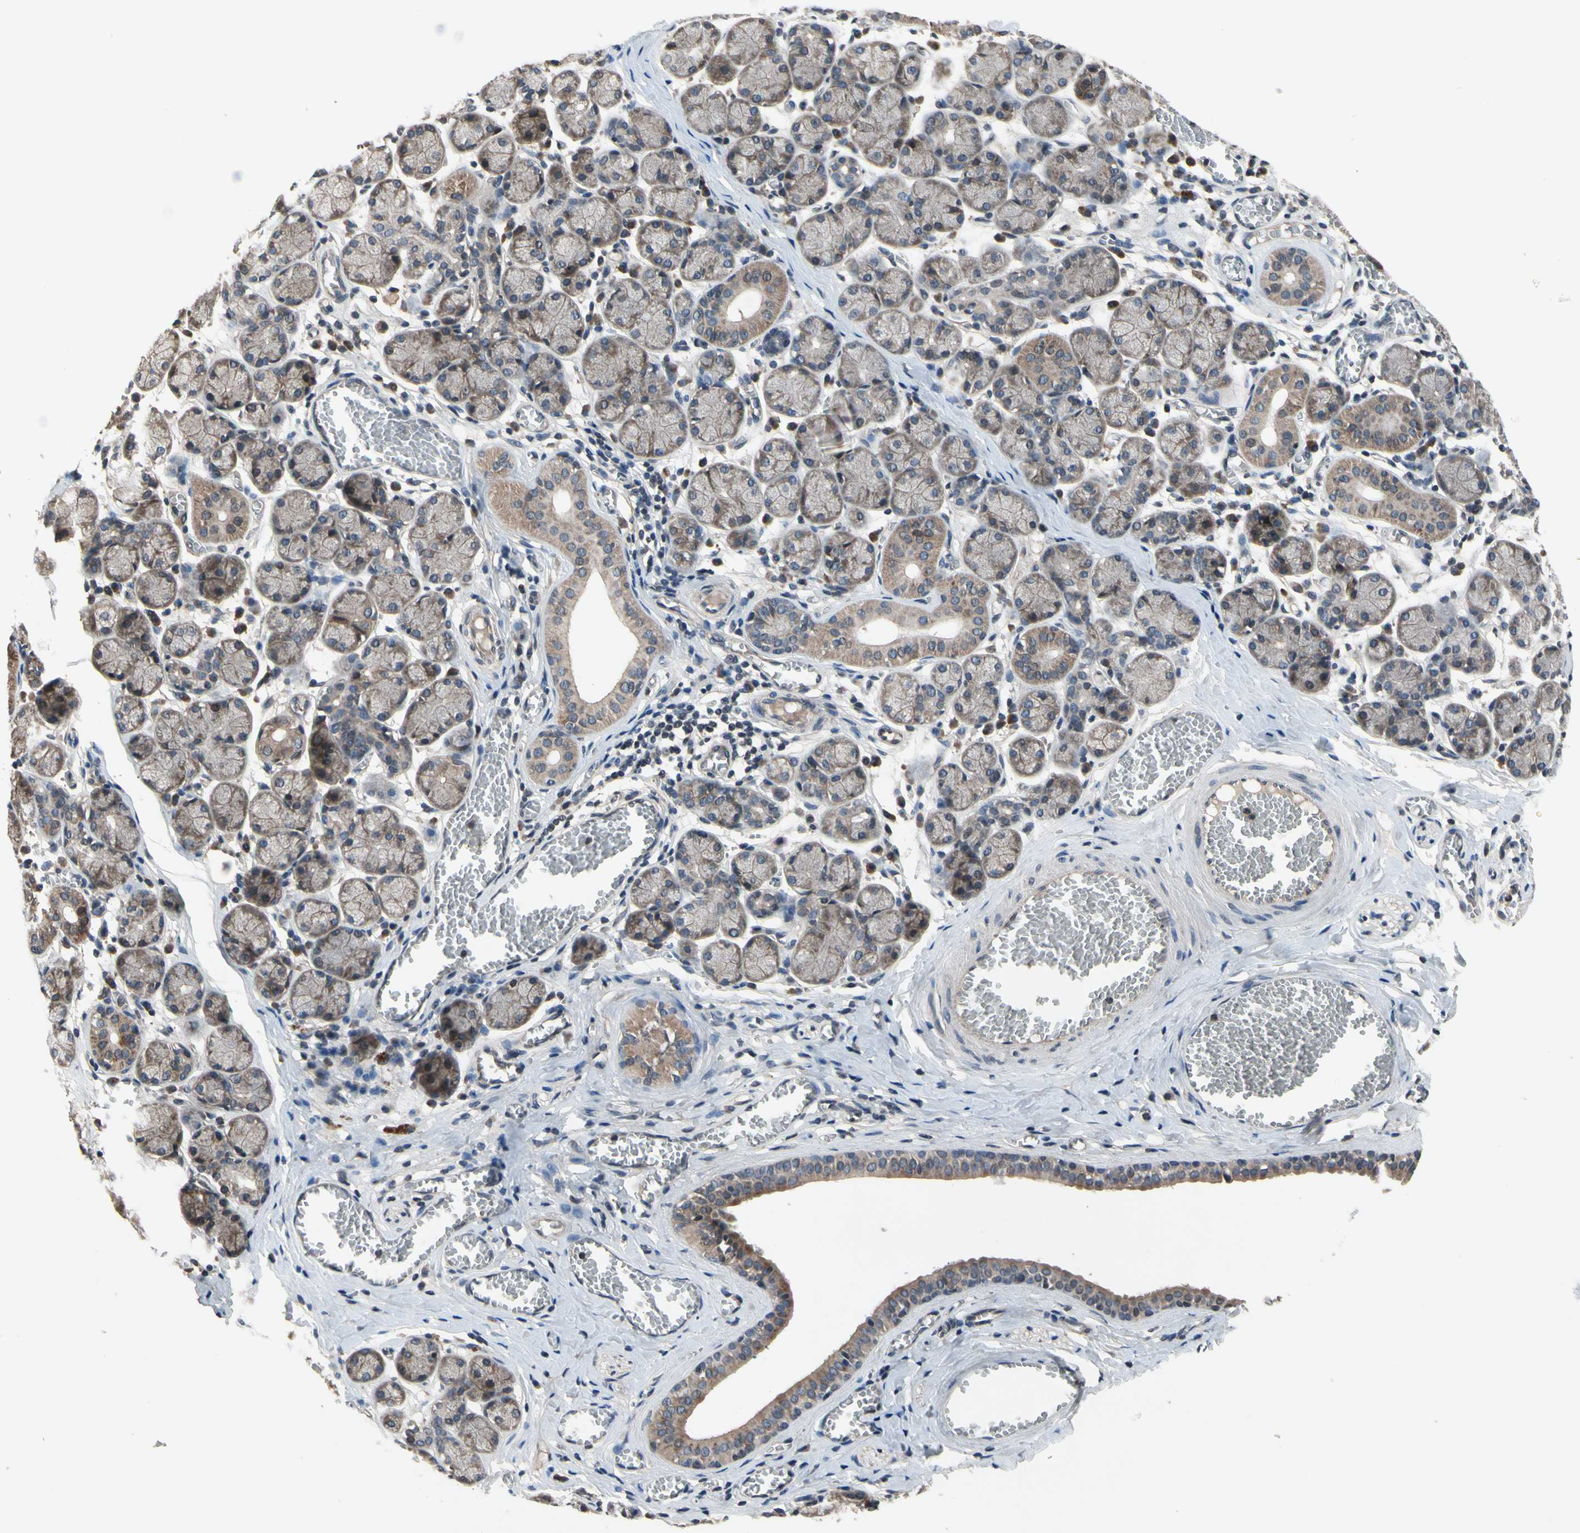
{"staining": {"intensity": "weak", "quantity": ">75%", "location": "cytoplasmic/membranous"}, "tissue": "salivary gland", "cell_type": "Glandular cells", "image_type": "normal", "snomed": [{"axis": "morphology", "description": "Normal tissue, NOS"}, {"axis": "topography", "description": "Salivary gland"}], "caption": "About >75% of glandular cells in benign salivary gland show weak cytoplasmic/membranous protein positivity as visualized by brown immunohistochemical staining.", "gene": "MBTPS2", "patient": {"sex": "female", "age": 24}}